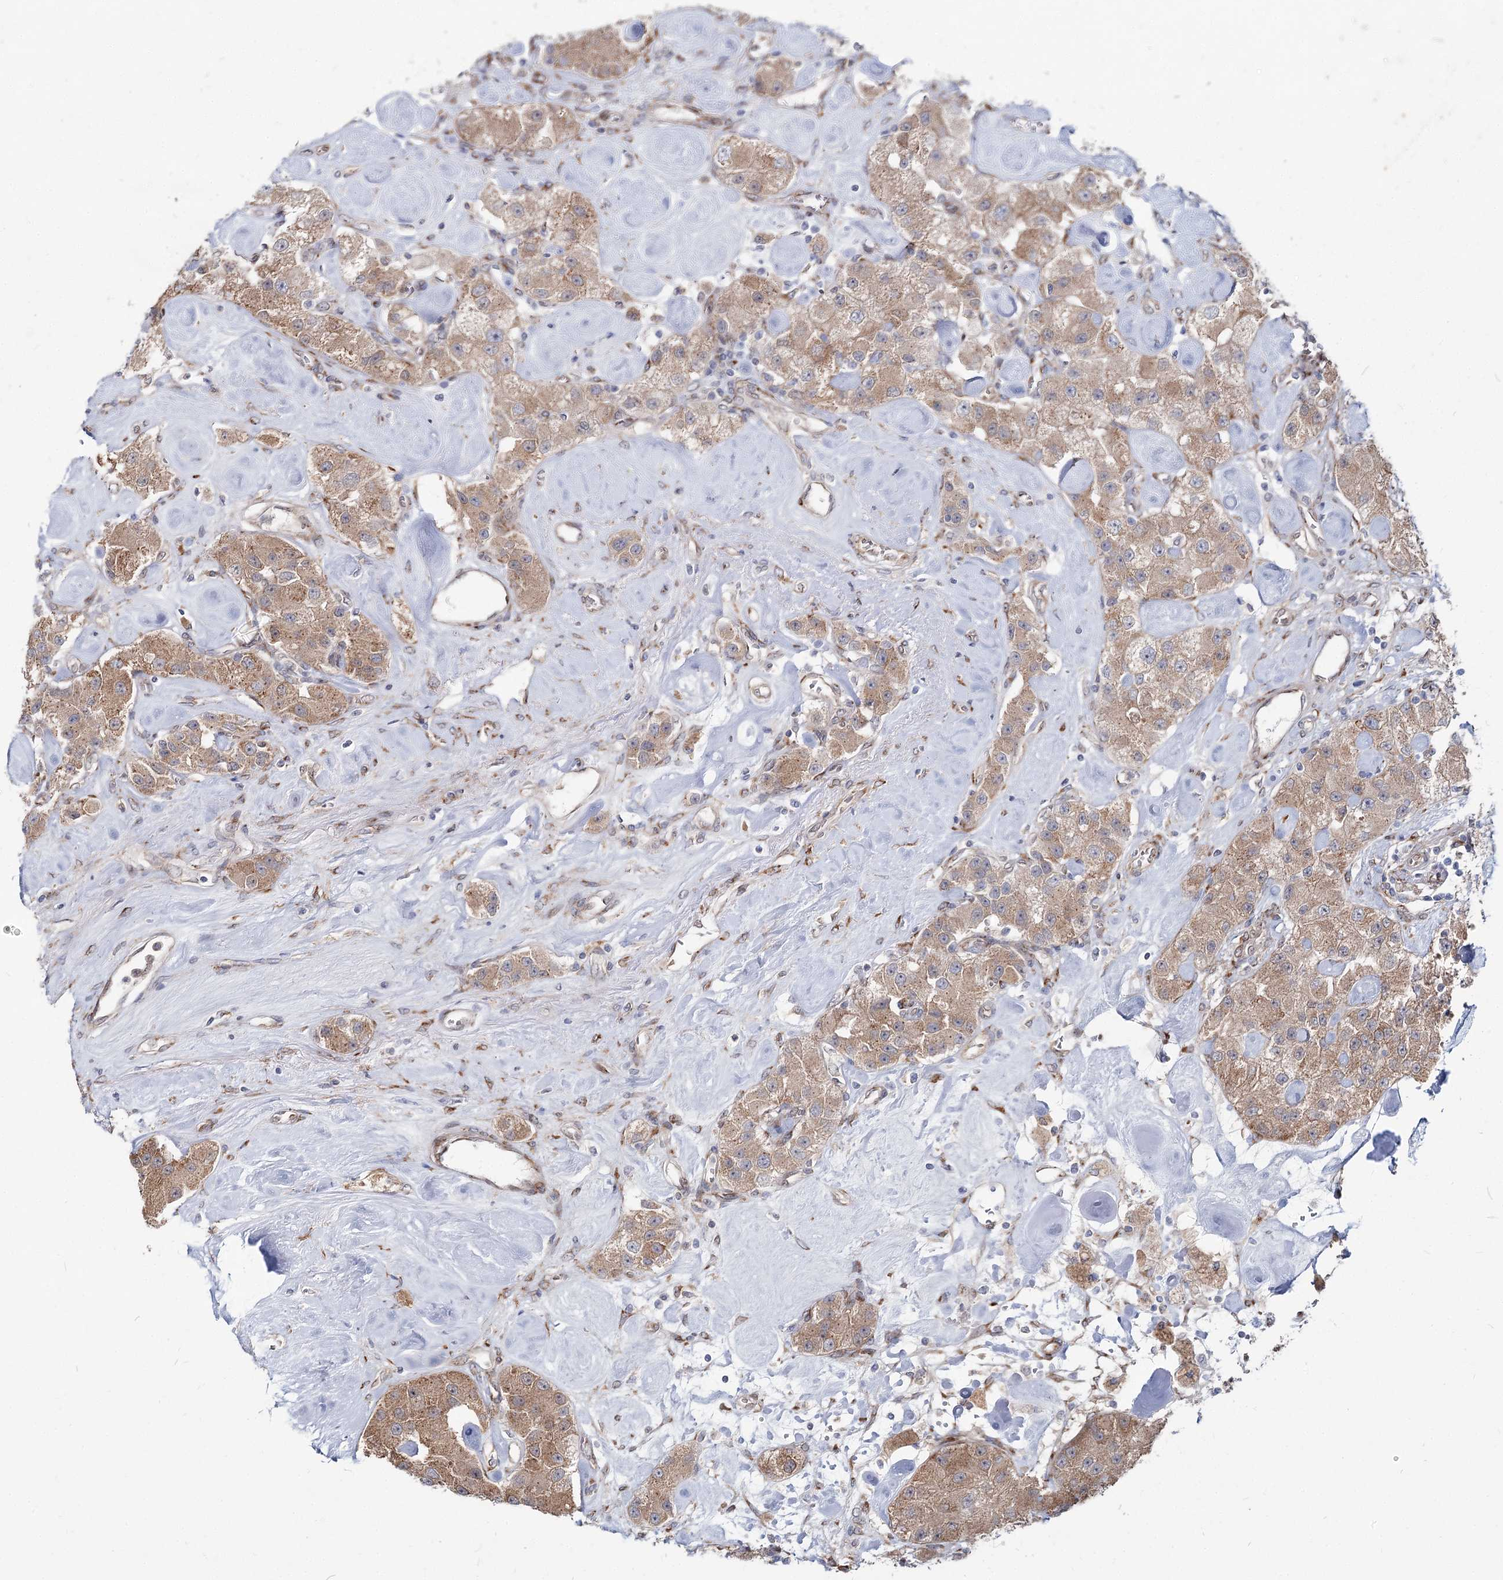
{"staining": {"intensity": "moderate", "quantity": ">75%", "location": "cytoplasmic/membranous"}, "tissue": "carcinoid", "cell_type": "Tumor cells", "image_type": "cancer", "snomed": [{"axis": "morphology", "description": "Carcinoid, malignant, NOS"}, {"axis": "topography", "description": "Pancreas"}], "caption": "Protein expression analysis of carcinoid (malignant) reveals moderate cytoplasmic/membranous expression in about >75% of tumor cells.", "gene": "SPART", "patient": {"sex": "male", "age": 41}}